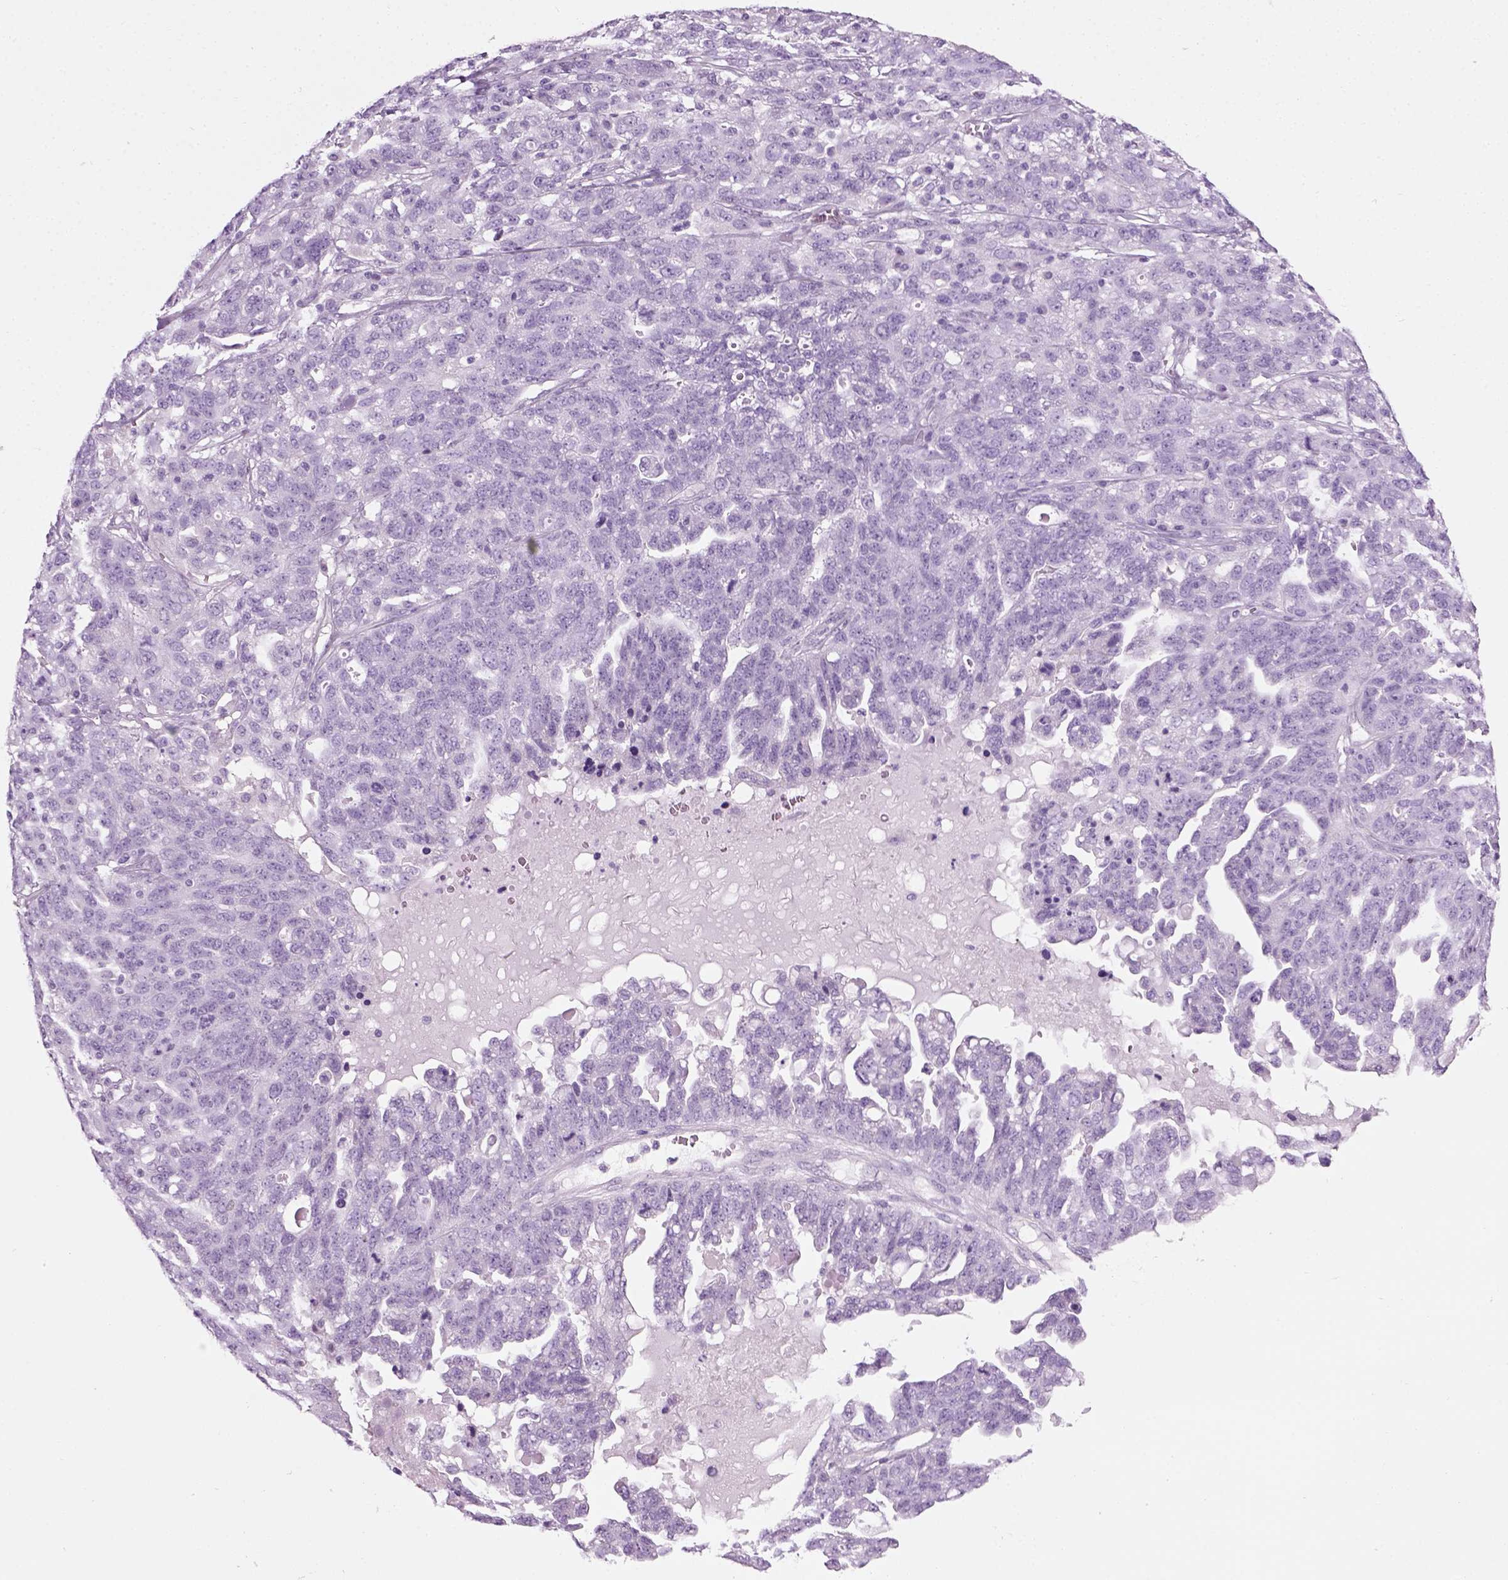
{"staining": {"intensity": "negative", "quantity": "none", "location": "none"}, "tissue": "ovarian cancer", "cell_type": "Tumor cells", "image_type": "cancer", "snomed": [{"axis": "morphology", "description": "Cystadenocarcinoma, serous, NOS"}, {"axis": "topography", "description": "Ovary"}], "caption": "Immunohistochemistry (IHC) of human ovarian cancer (serous cystadenocarcinoma) displays no expression in tumor cells. The staining was performed using DAB to visualize the protein expression in brown, while the nuclei were stained in blue with hematoxylin (Magnification: 20x).", "gene": "CIBAR2", "patient": {"sex": "female", "age": 71}}